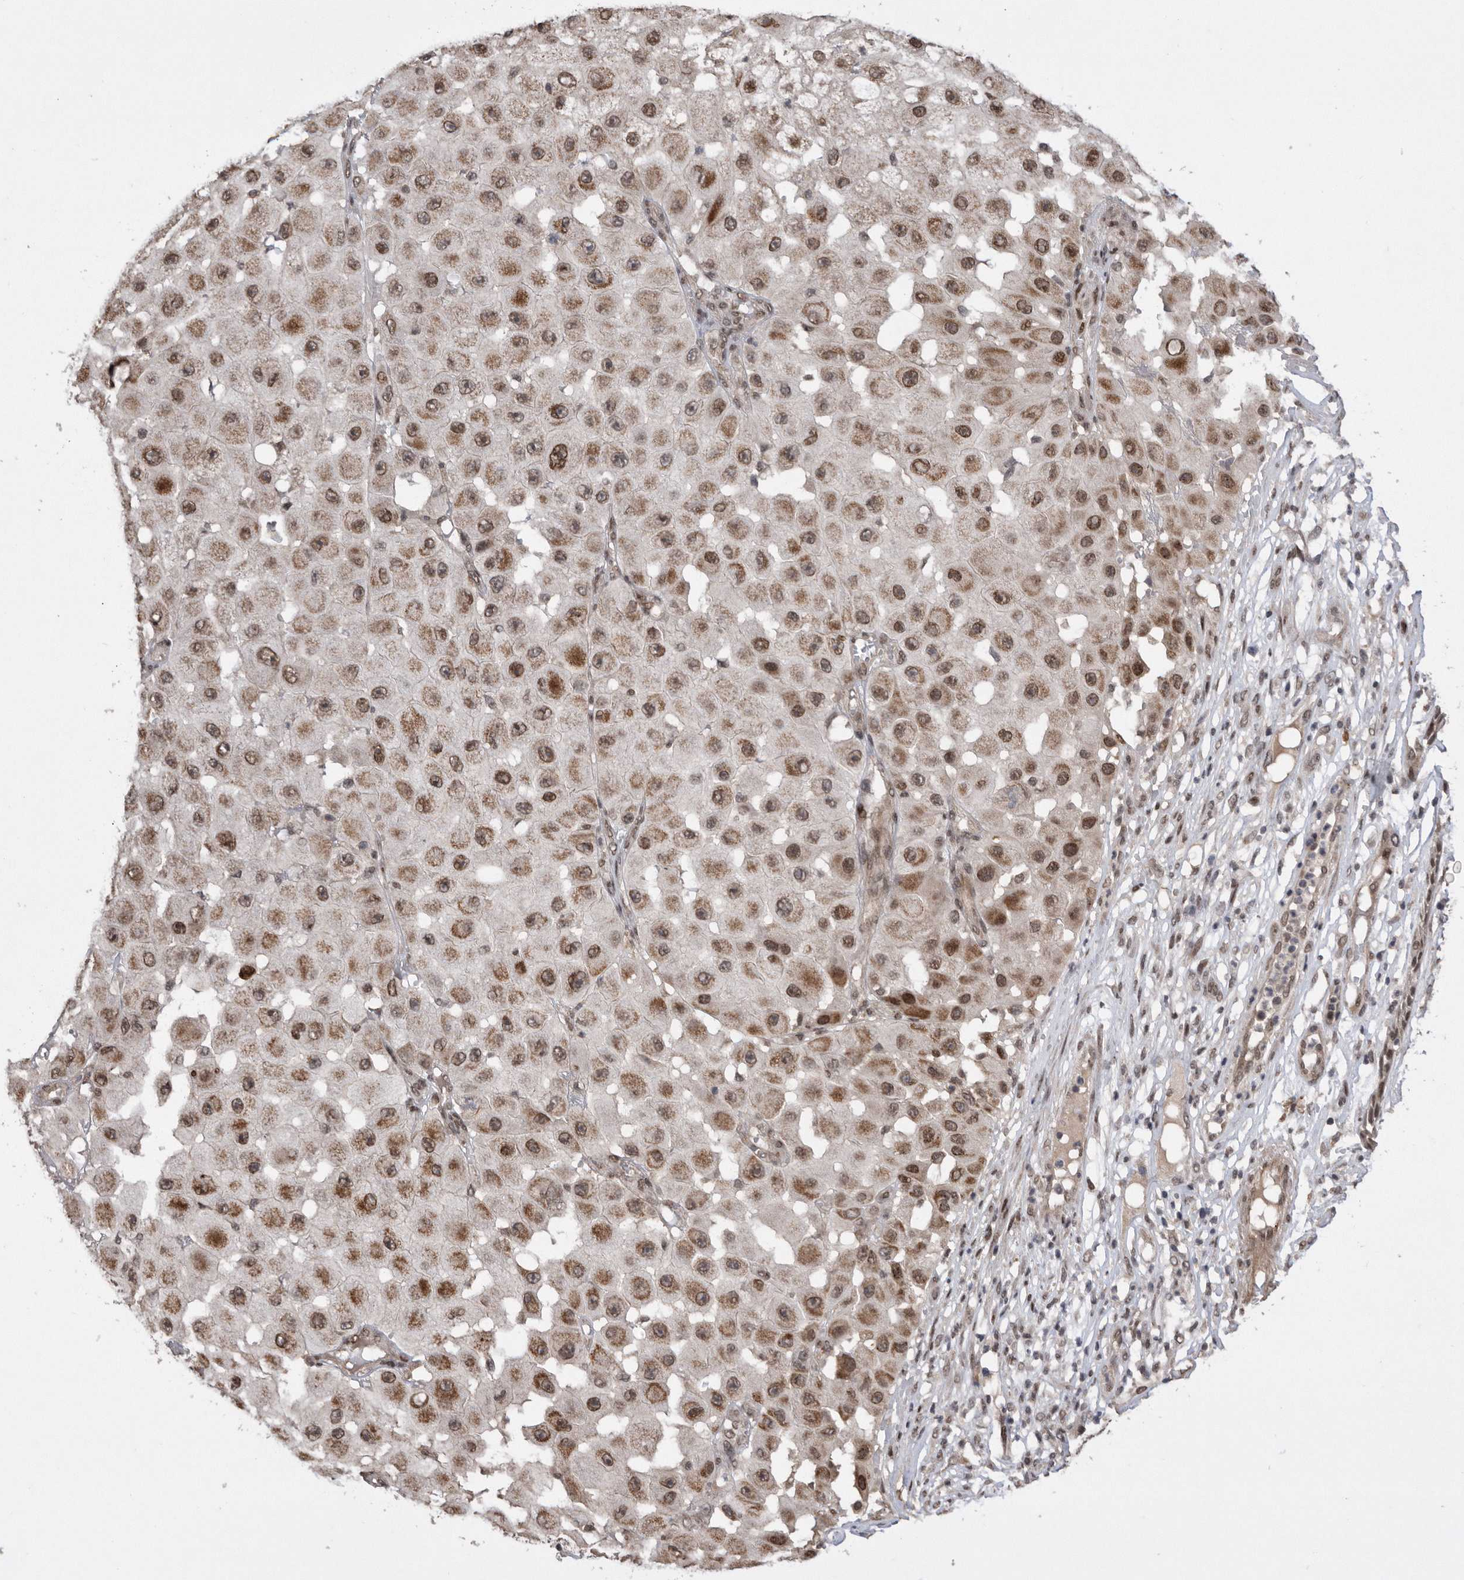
{"staining": {"intensity": "moderate", "quantity": ">75%", "location": "cytoplasmic/membranous,nuclear"}, "tissue": "melanoma", "cell_type": "Tumor cells", "image_type": "cancer", "snomed": [{"axis": "morphology", "description": "Malignant melanoma, NOS"}, {"axis": "topography", "description": "Skin"}], "caption": "The histopathology image reveals staining of melanoma, revealing moderate cytoplasmic/membranous and nuclear protein expression (brown color) within tumor cells.", "gene": "TDRD3", "patient": {"sex": "female", "age": 81}}